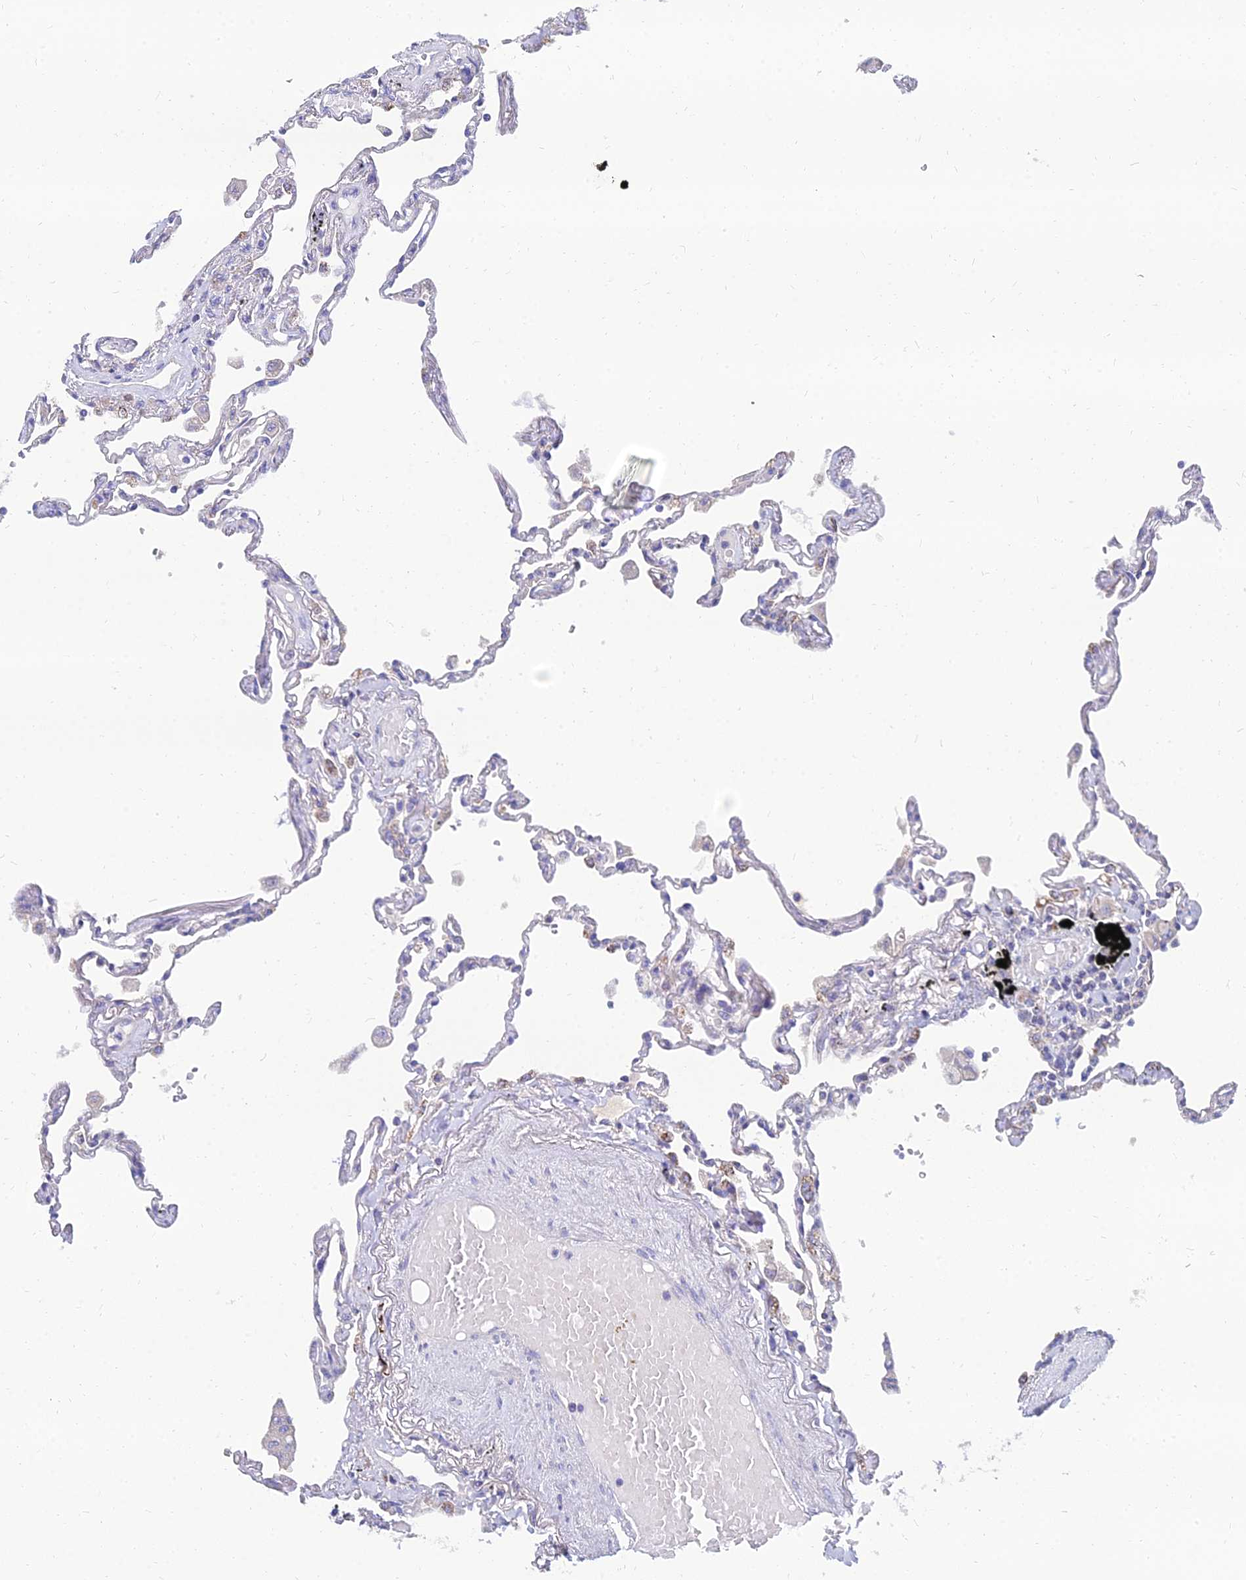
{"staining": {"intensity": "moderate", "quantity": "<25%", "location": "cytoplasmic/membranous"}, "tissue": "lung", "cell_type": "Alveolar cells", "image_type": "normal", "snomed": [{"axis": "morphology", "description": "Normal tissue, NOS"}, {"axis": "topography", "description": "Lung"}], "caption": "Lung stained for a protein displays moderate cytoplasmic/membranous positivity in alveolar cells. (IHC, brightfield microscopy, high magnification).", "gene": "NPY", "patient": {"sex": "female", "age": 67}}